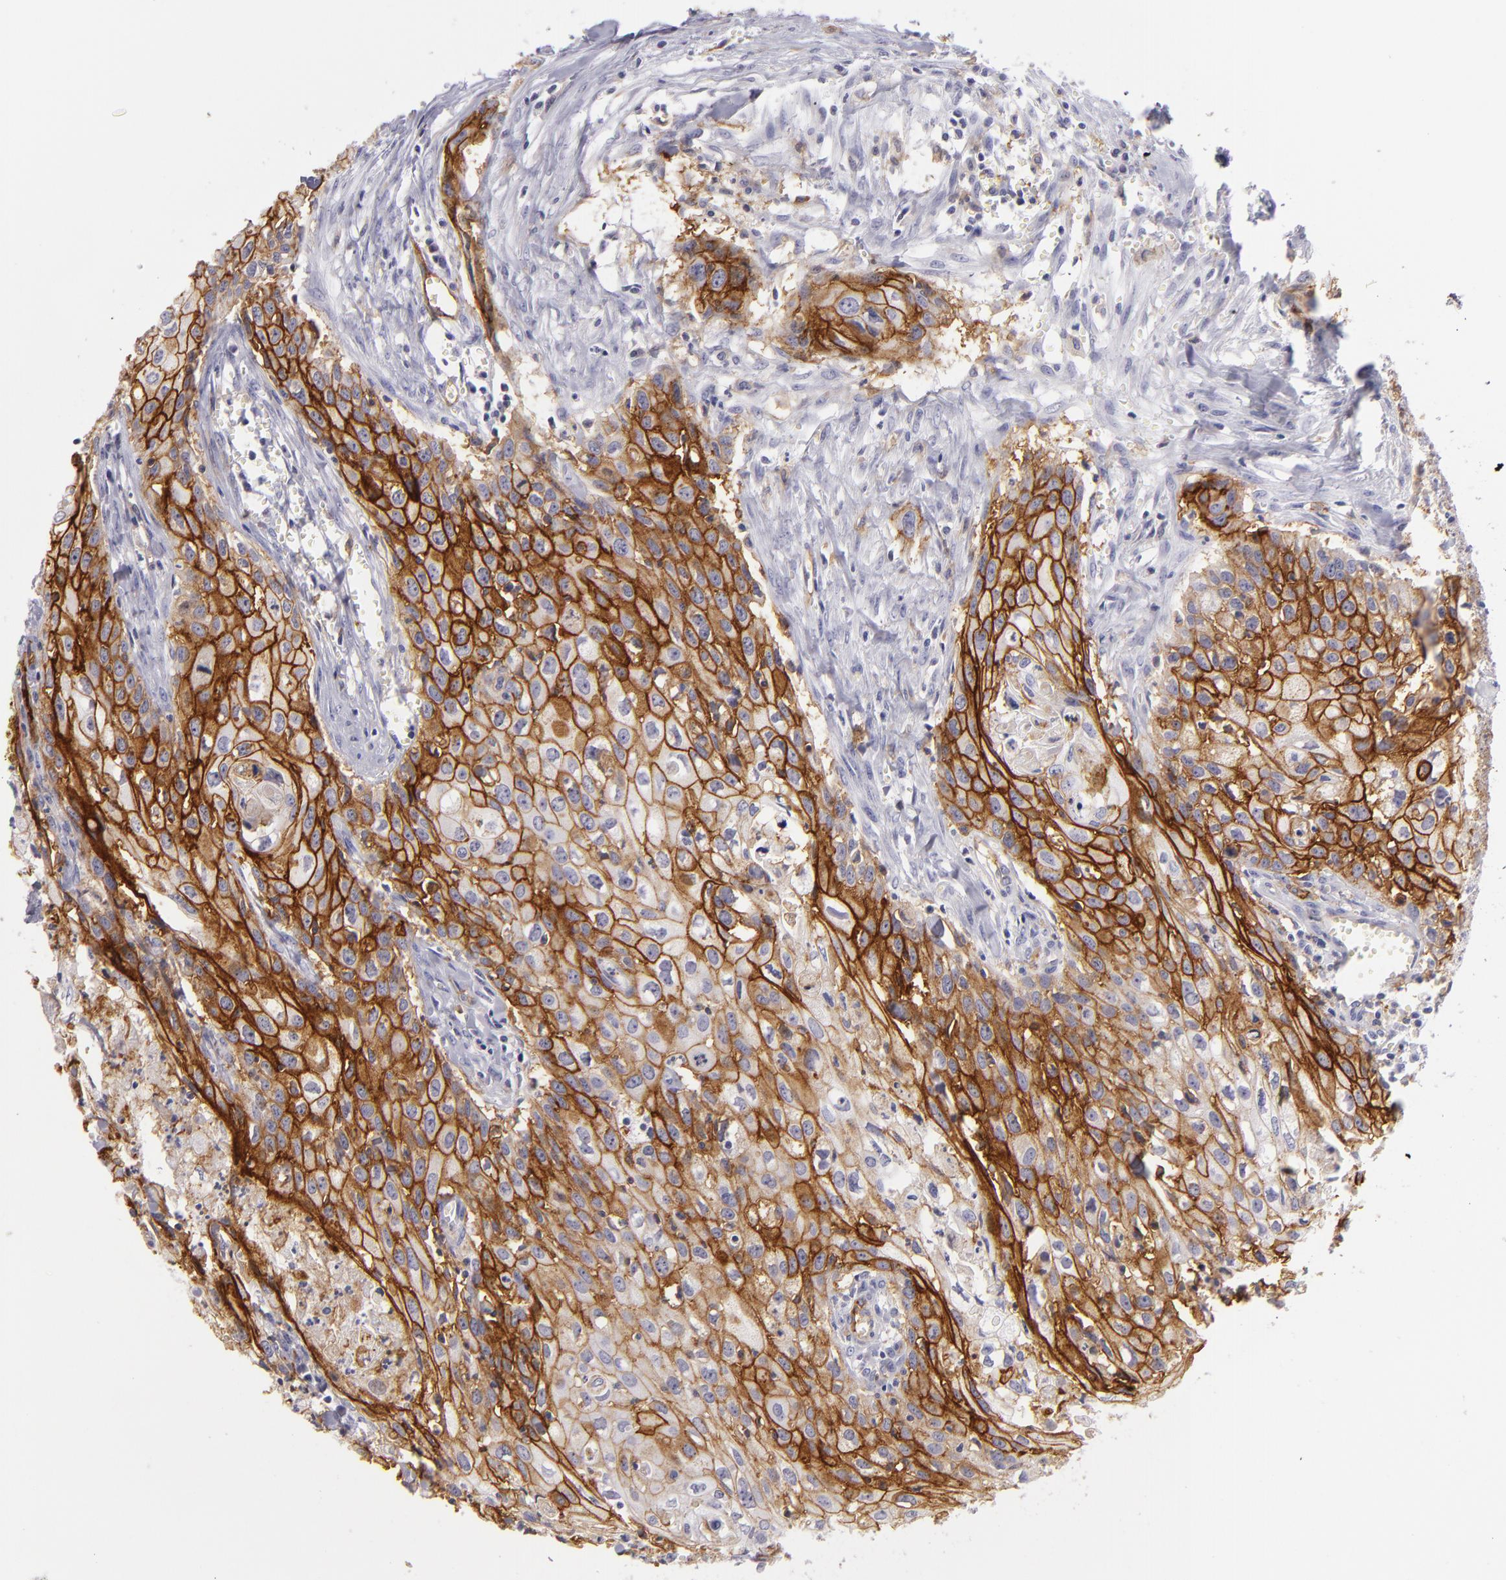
{"staining": {"intensity": "strong", "quantity": "25%-75%", "location": "cytoplasmic/membranous"}, "tissue": "urothelial cancer", "cell_type": "Tumor cells", "image_type": "cancer", "snomed": [{"axis": "morphology", "description": "Urothelial carcinoma, High grade"}, {"axis": "topography", "description": "Urinary bladder"}], "caption": "Human urothelial cancer stained with a brown dye exhibits strong cytoplasmic/membranous positive expression in approximately 25%-75% of tumor cells.", "gene": "THBD", "patient": {"sex": "male", "age": 54}}